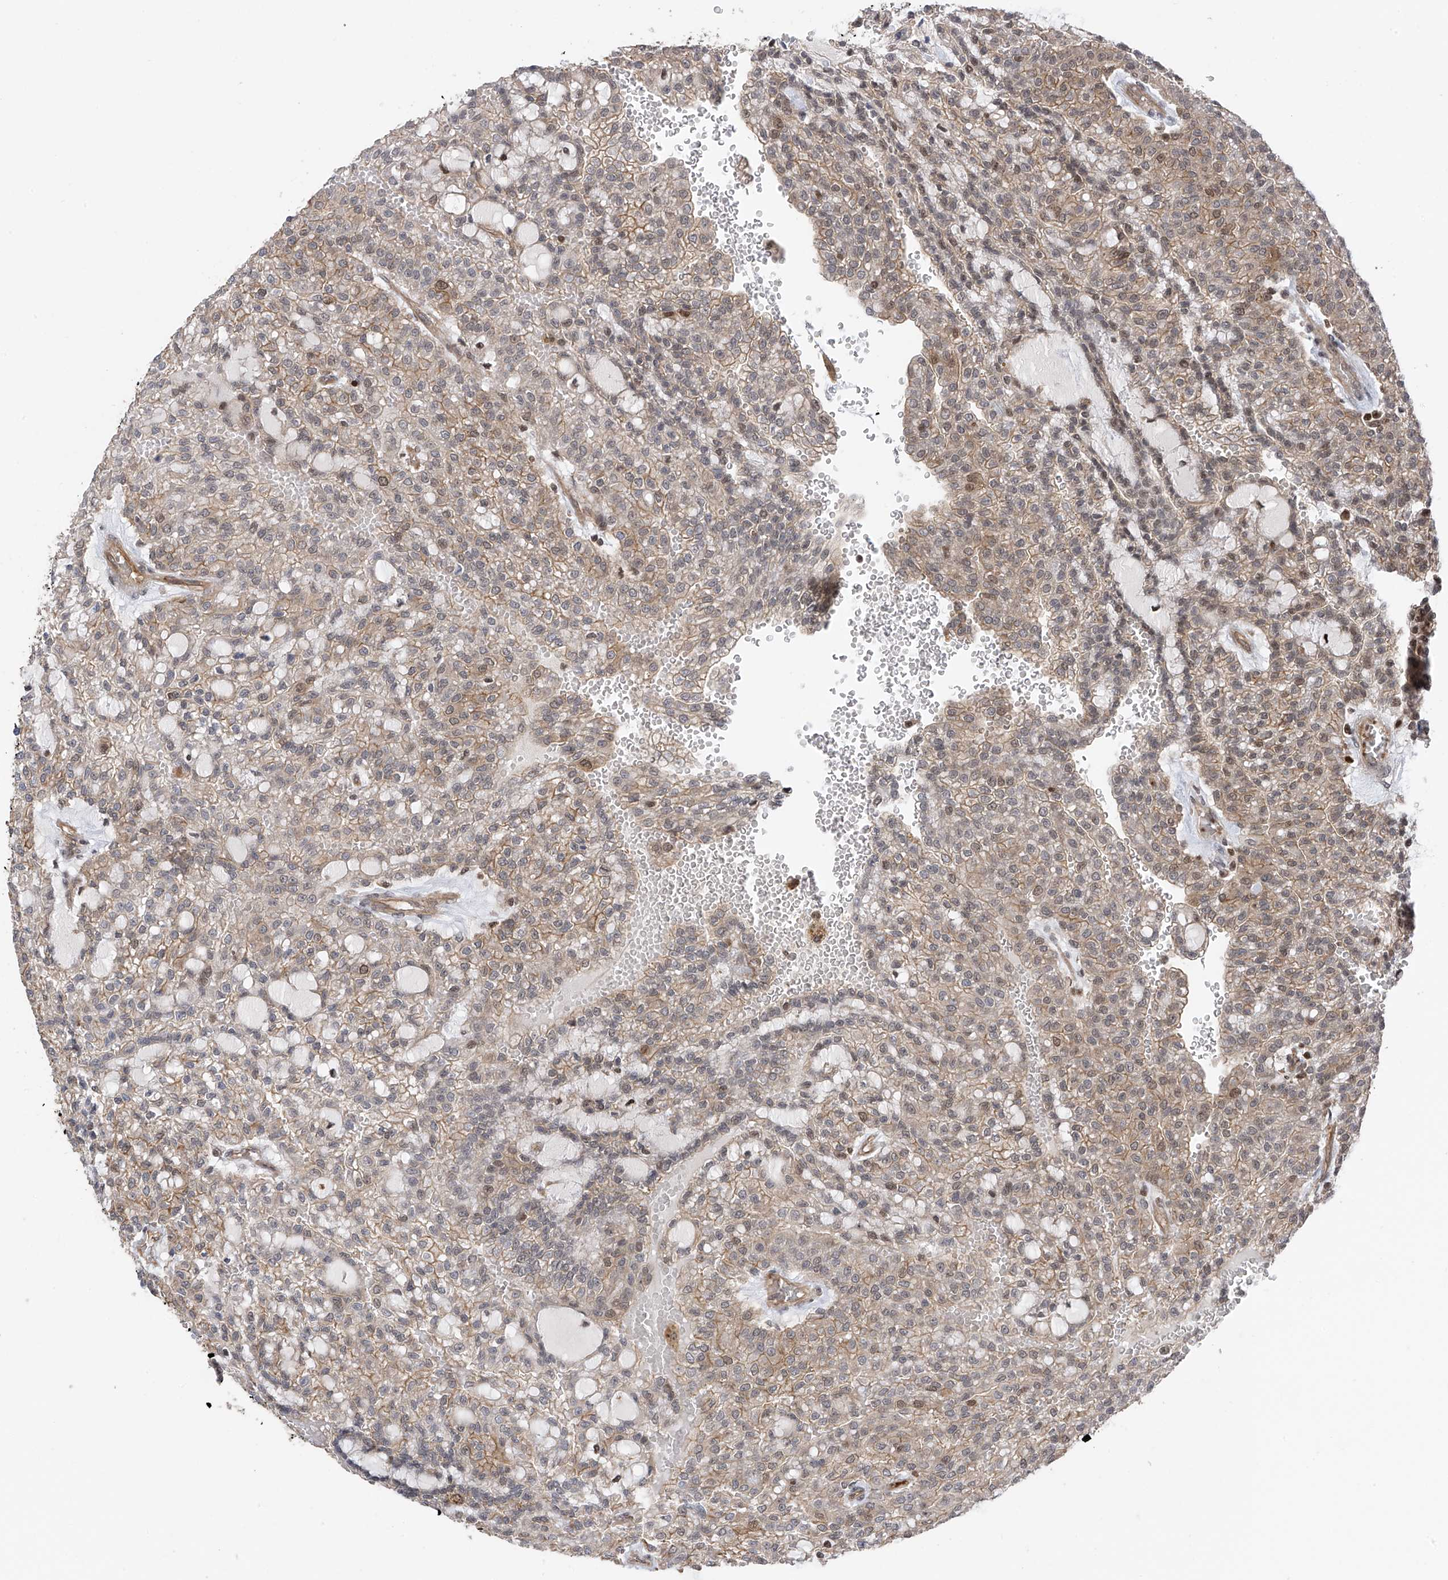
{"staining": {"intensity": "weak", "quantity": ">75%", "location": "cytoplasmic/membranous"}, "tissue": "renal cancer", "cell_type": "Tumor cells", "image_type": "cancer", "snomed": [{"axis": "morphology", "description": "Adenocarcinoma, NOS"}, {"axis": "topography", "description": "Kidney"}], "caption": "The image shows staining of renal adenocarcinoma, revealing weak cytoplasmic/membranous protein positivity (brown color) within tumor cells.", "gene": "DNAJC9", "patient": {"sex": "male", "age": 63}}